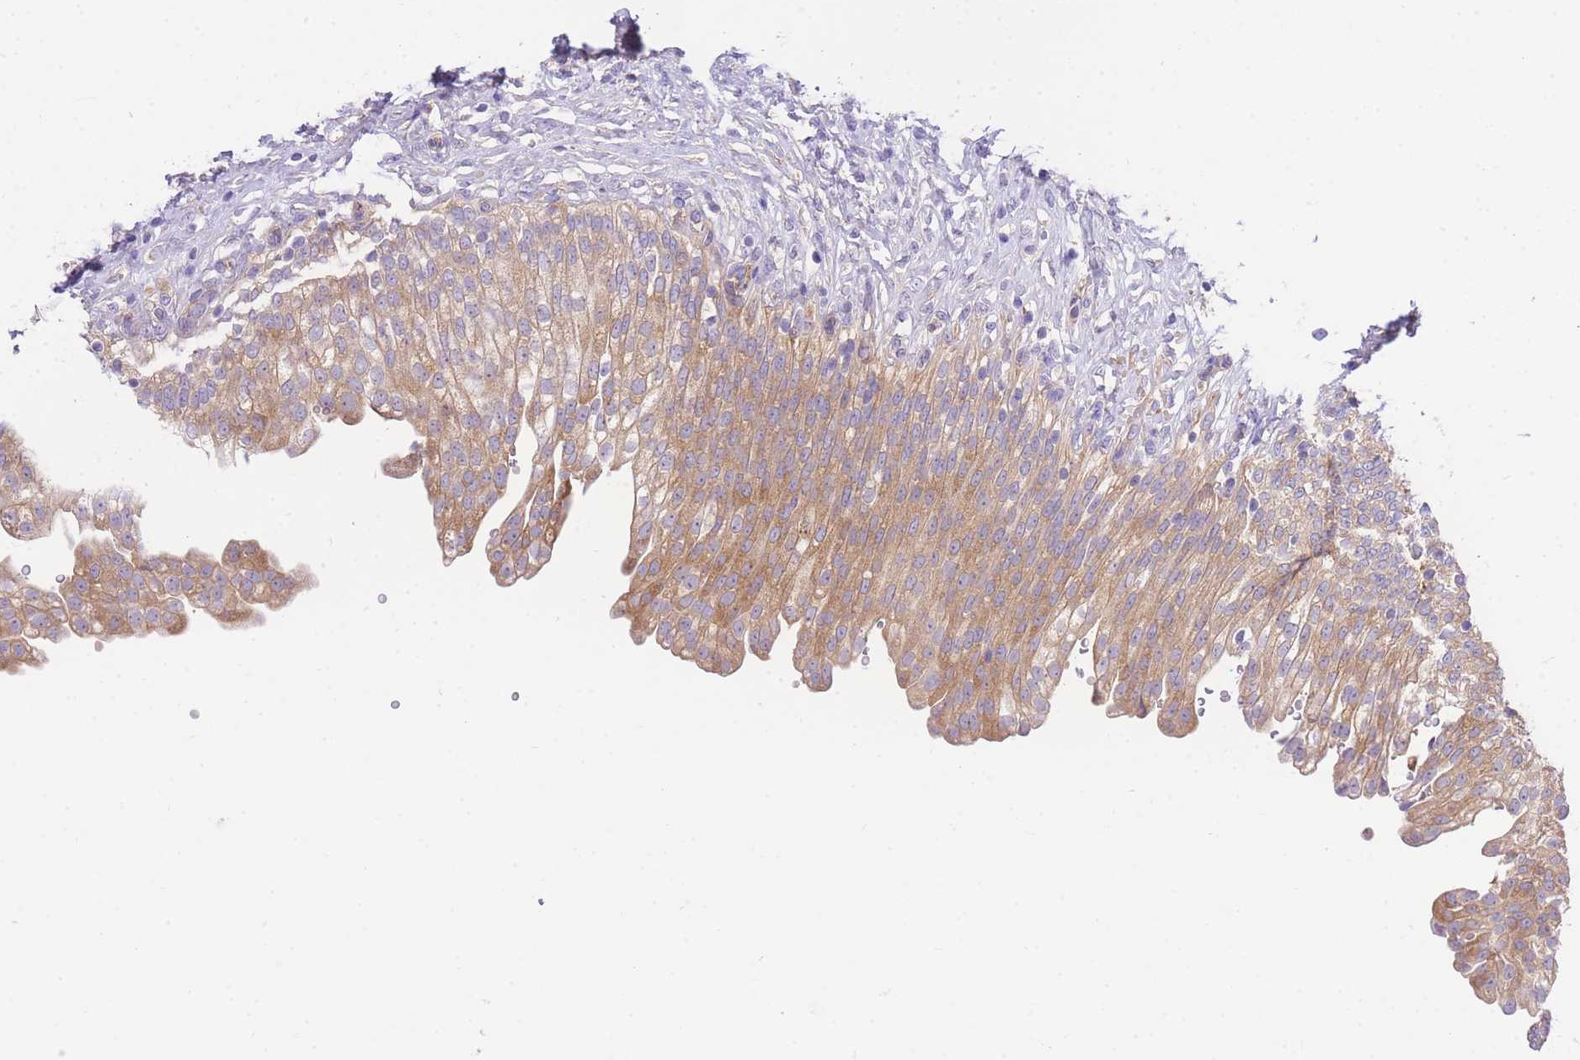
{"staining": {"intensity": "moderate", "quantity": ">75%", "location": "cytoplasmic/membranous"}, "tissue": "urinary bladder", "cell_type": "Urothelial cells", "image_type": "normal", "snomed": [{"axis": "morphology", "description": "Urothelial carcinoma, High grade"}, {"axis": "topography", "description": "Urinary bladder"}], "caption": "High-power microscopy captured an IHC image of benign urinary bladder, revealing moderate cytoplasmic/membranous positivity in about >75% of urothelial cells. (Stains: DAB (3,3'-diaminobenzidine) in brown, nuclei in blue, Microscopy: brightfield microscopy at high magnification).", "gene": "INSYN2B", "patient": {"sex": "male", "age": 46}}